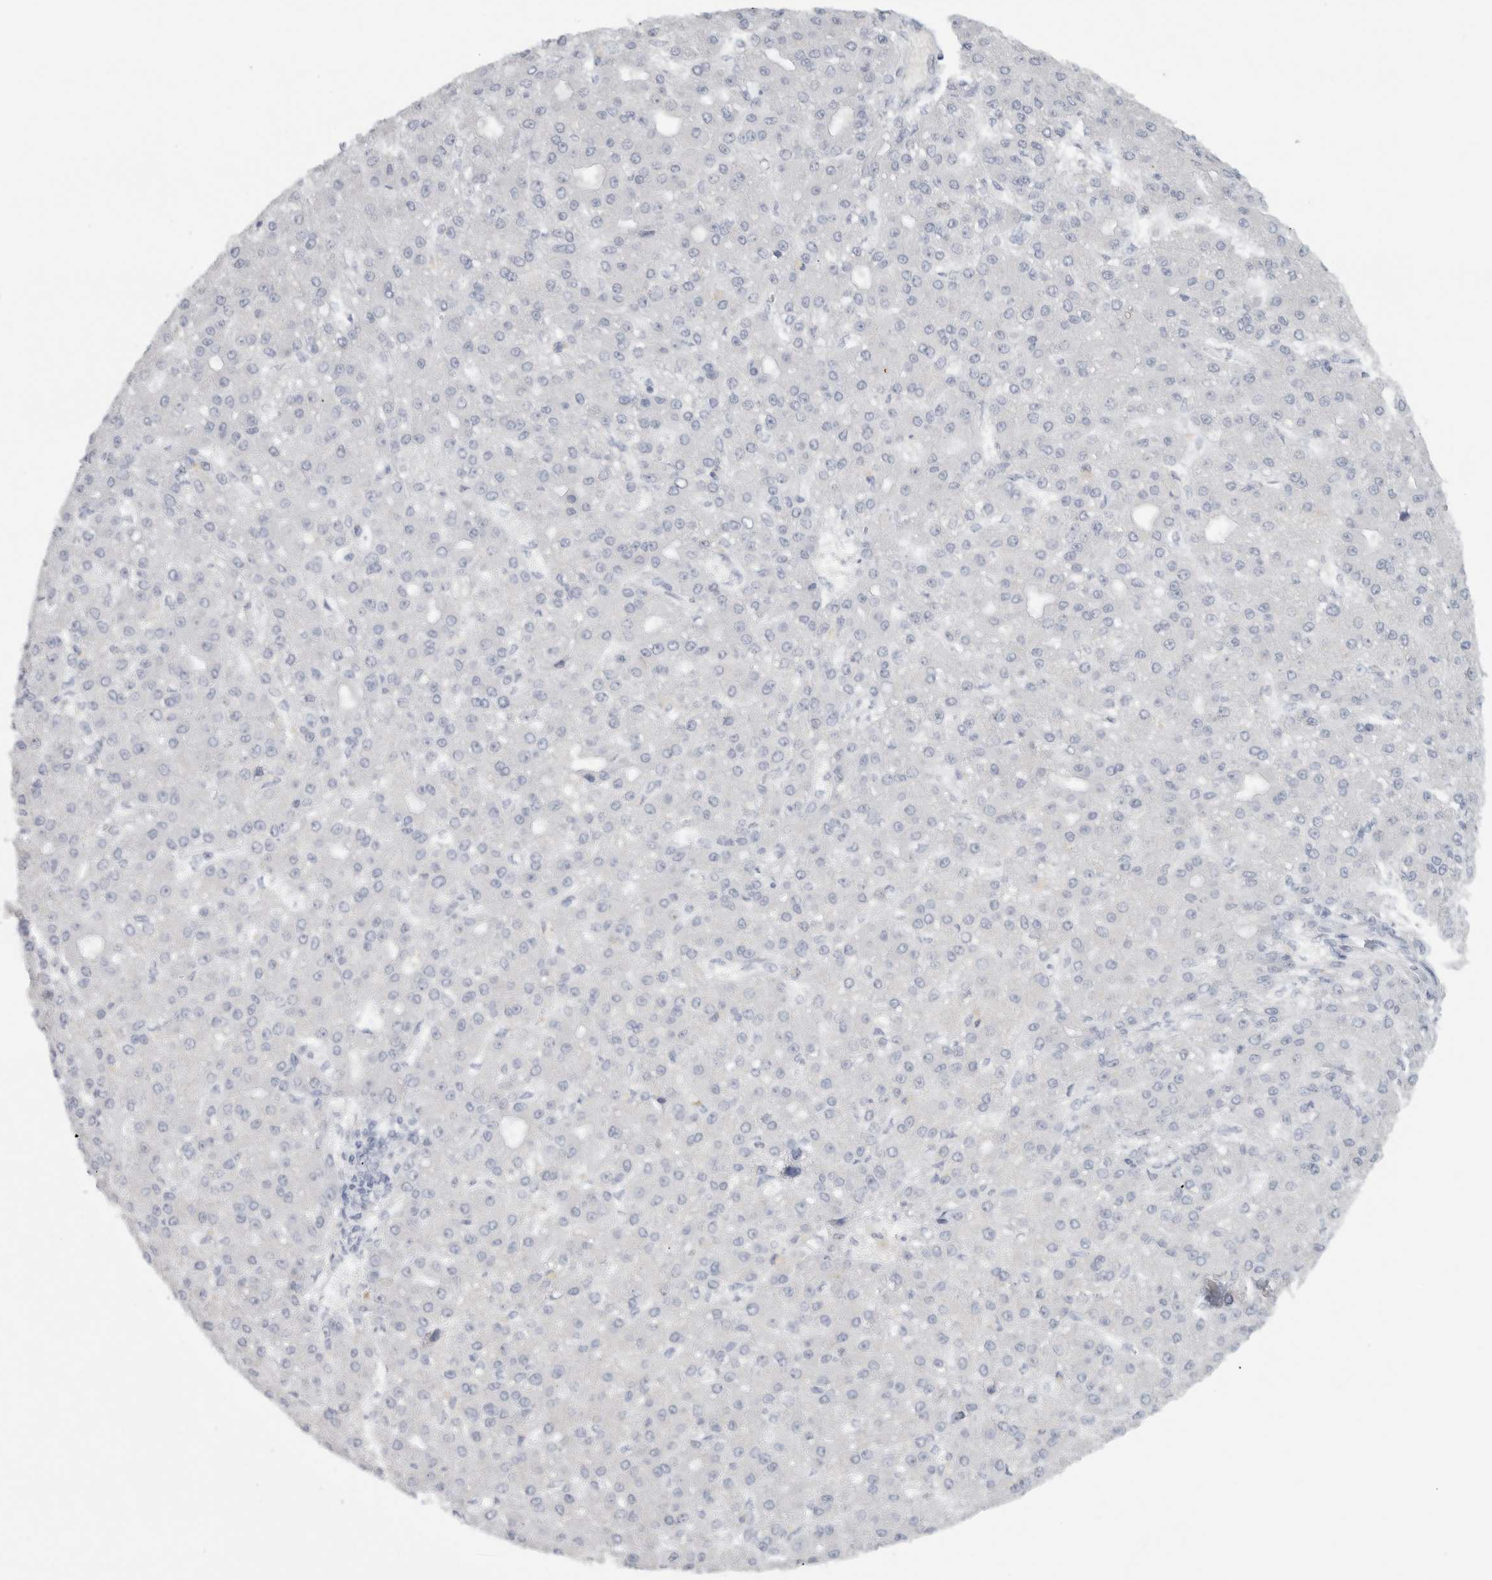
{"staining": {"intensity": "negative", "quantity": "none", "location": "none"}, "tissue": "liver cancer", "cell_type": "Tumor cells", "image_type": "cancer", "snomed": [{"axis": "morphology", "description": "Carcinoma, Hepatocellular, NOS"}, {"axis": "topography", "description": "Liver"}], "caption": "Histopathology image shows no significant protein staining in tumor cells of liver hepatocellular carcinoma.", "gene": "FMR1NB", "patient": {"sex": "male", "age": 67}}